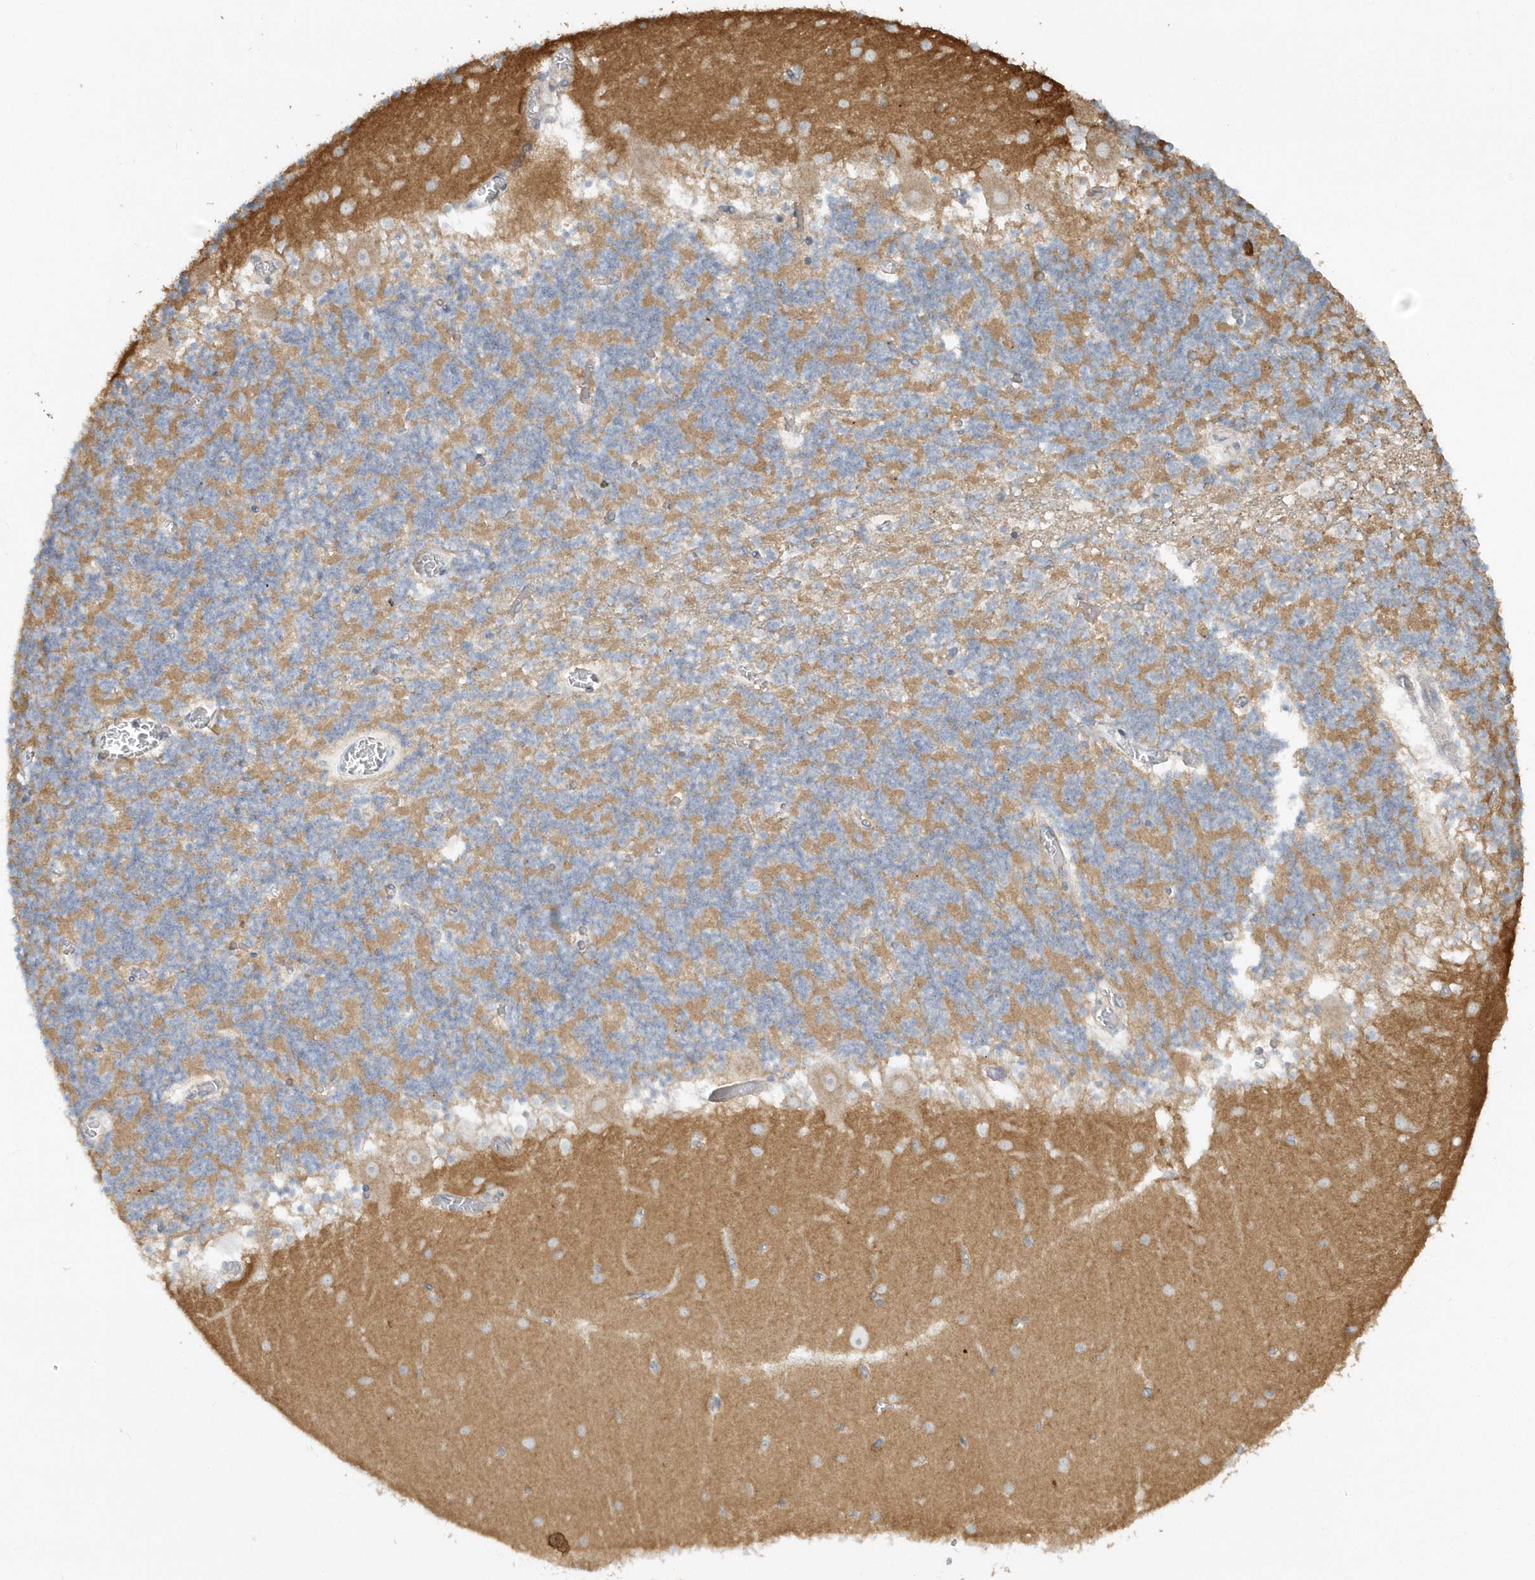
{"staining": {"intensity": "weak", "quantity": "25%-75%", "location": "cytoplasmic/membranous"}, "tissue": "cerebellum", "cell_type": "Cells in granular layer", "image_type": "normal", "snomed": [{"axis": "morphology", "description": "Normal tissue, NOS"}, {"axis": "topography", "description": "Cerebellum"}], "caption": "About 25%-75% of cells in granular layer in normal cerebellum display weak cytoplasmic/membranous protein expression as visualized by brown immunohistochemical staining.", "gene": "DNAJC18", "patient": {"sex": "female", "age": 28}}